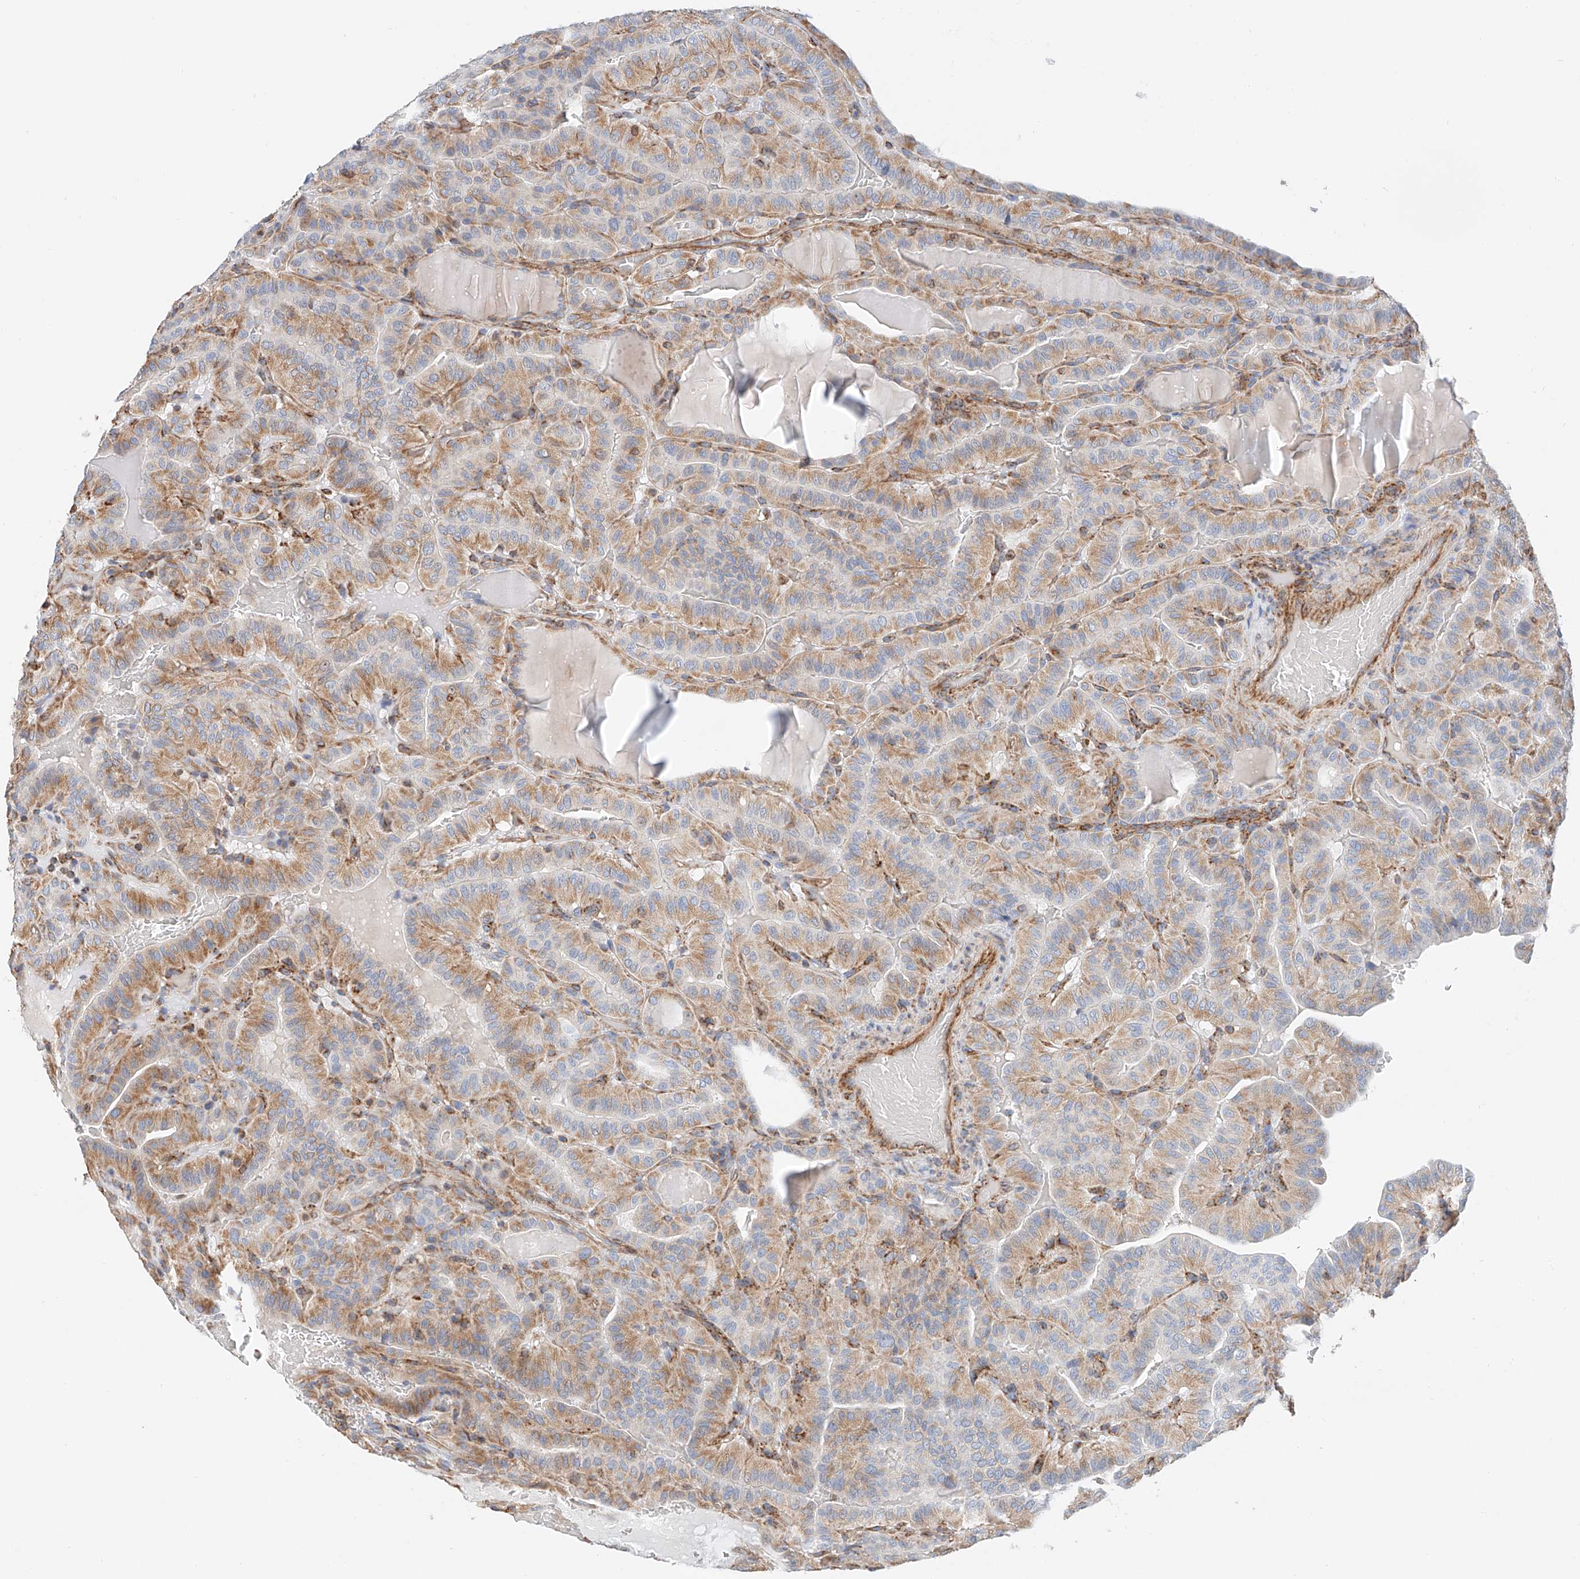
{"staining": {"intensity": "weak", "quantity": "25%-75%", "location": "cytoplasmic/membranous"}, "tissue": "thyroid cancer", "cell_type": "Tumor cells", "image_type": "cancer", "snomed": [{"axis": "morphology", "description": "Papillary adenocarcinoma, NOS"}, {"axis": "topography", "description": "Thyroid gland"}], "caption": "Protein positivity by IHC demonstrates weak cytoplasmic/membranous positivity in about 25%-75% of tumor cells in thyroid cancer. The staining was performed using DAB to visualize the protein expression in brown, while the nuclei were stained in blue with hematoxylin (Magnification: 20x).", "gene": "NDUFV3", "patient": {"sex": "male", "age": 77}}